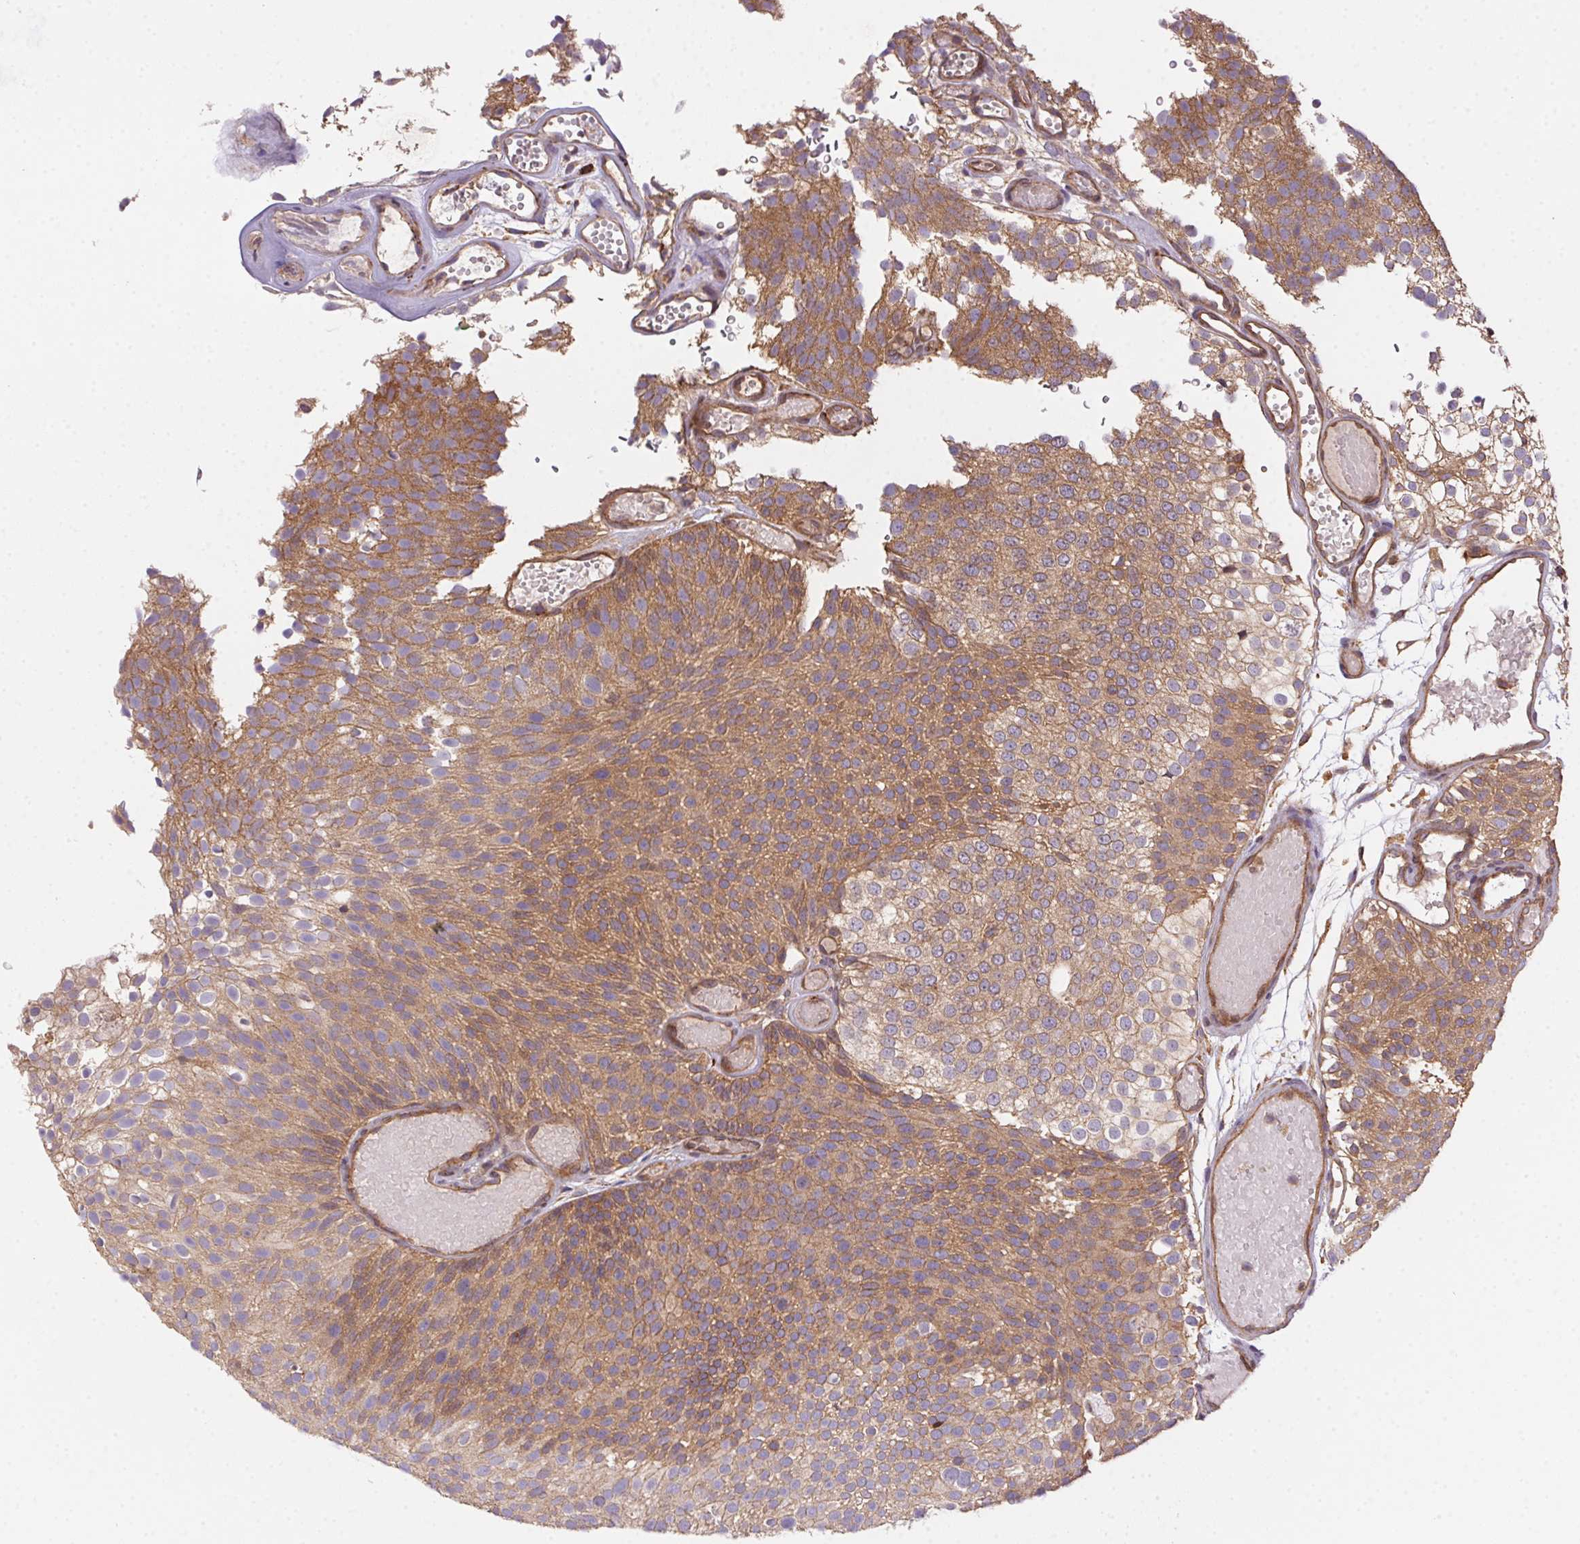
{"staining": {"intensity": "weak", "quantity": "25%-75%", "location": "cytoplasmic/membranous"}, "tissue": "urothelial cancer", "cell_type": "Tumor cells", "image_type": "cancer", "snomed": [{"axis": "morphology", "description": "Urothelial carcinoma, Low grade"}, {"axis": "topography", "description": "Urinary bladder"}], "caption": "Urothelial cancer stained for a protein (brown) exhibits weak cytoplasmic/membranous positive staining in approximately 25%-75% of tumor cells.", "gene": "MEX3D", "patient": {"sex": "male", "age": 78}}